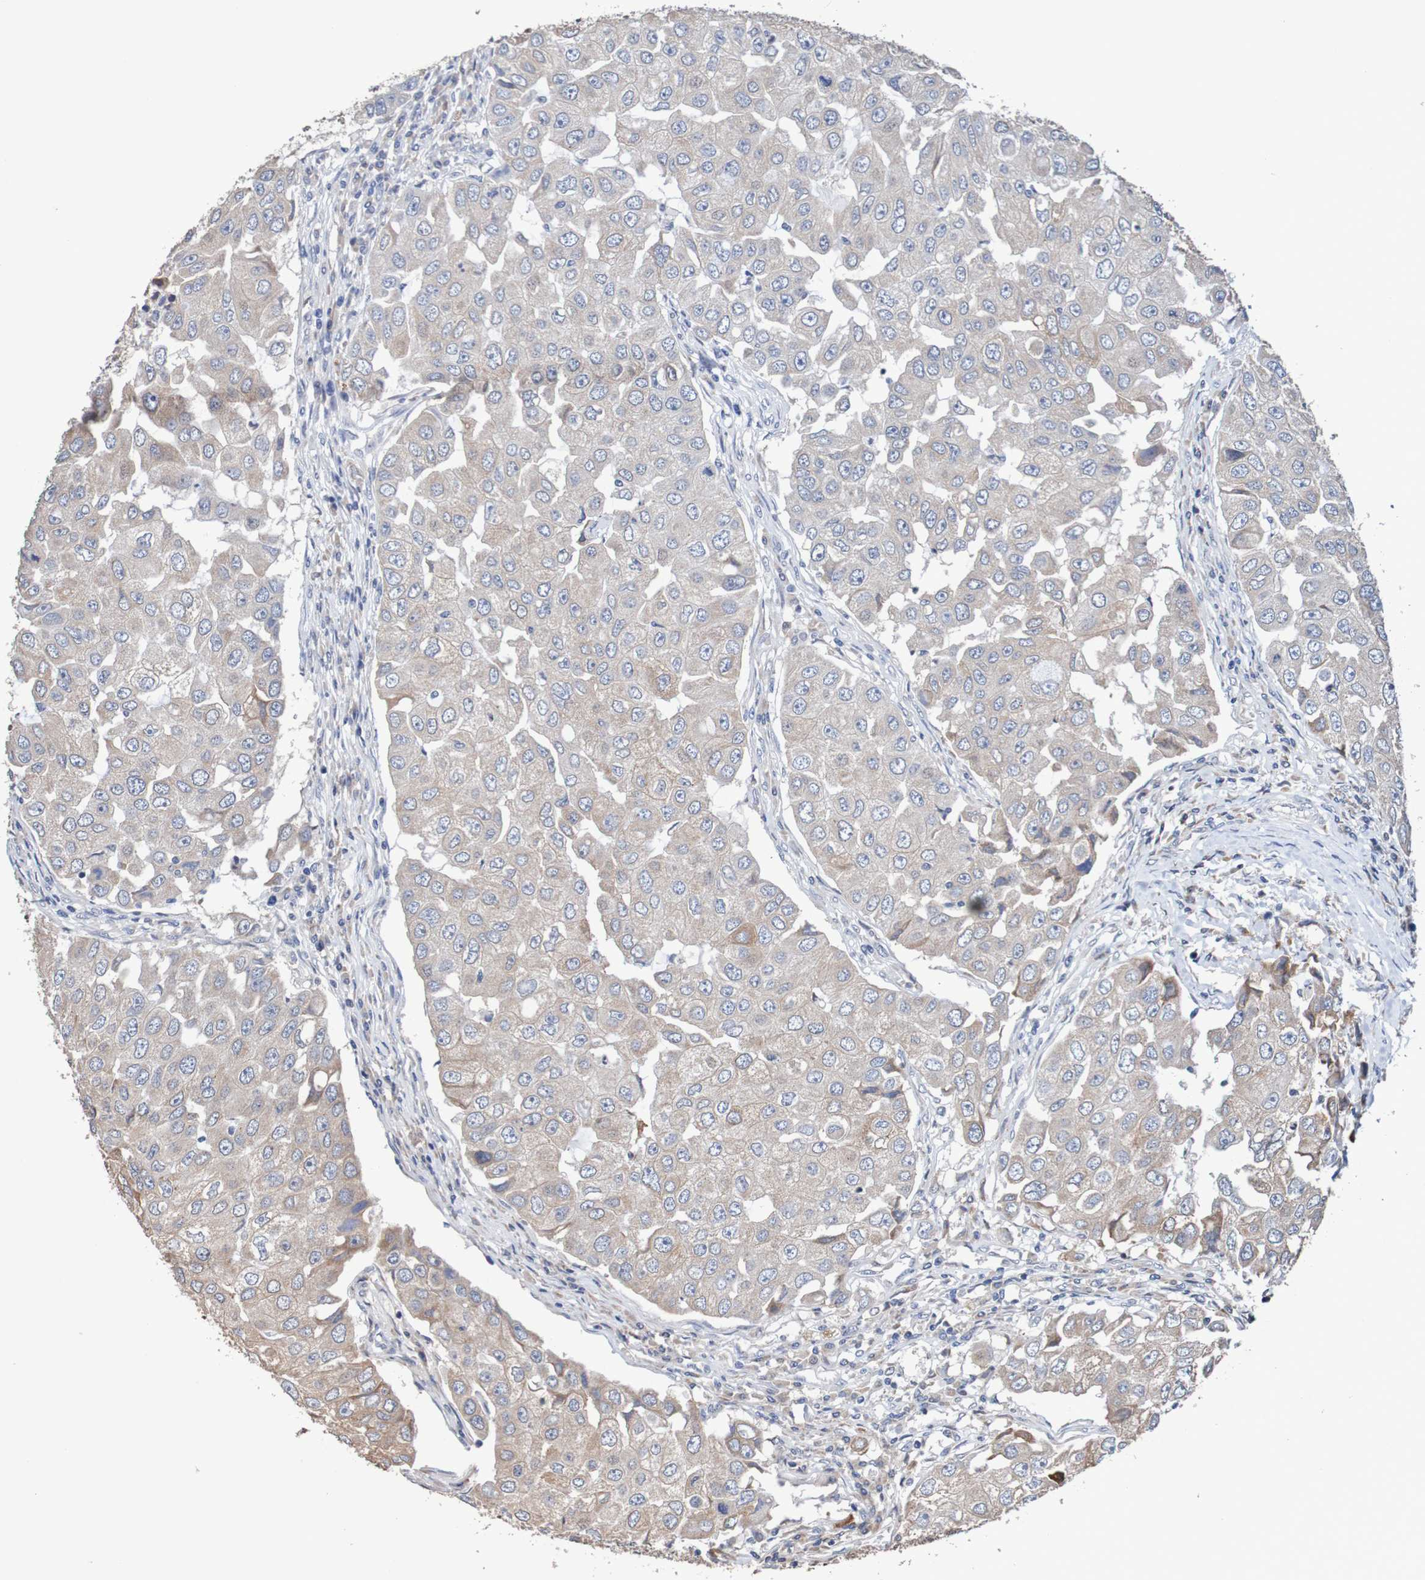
{"staining": {"intensity": "weak", "quantity": ">75%", "location": "cytoplasmic/membranous"}, "tissue": "breast cancer", "cell_type": "Tumor cells", "image_type": "cancer", "snomed": [{"axis": "morphology", "description": "Duct carcinoma"}, {"axis": "topography", "description": "Breast"}], "caption": "The histopathology image demonstrates staining of breast cancer, revealing weak cytoplasmic/membranous protein positivity (brown color) within tumor cells. The staining was performed using DAB (3,3'-diaminobenzidine), with brown indicating positive protein expression. Nuclei are stained blue with hematoxylin.", "gene": "FIBP", "patient": {"sex": "female", "age": 27}}